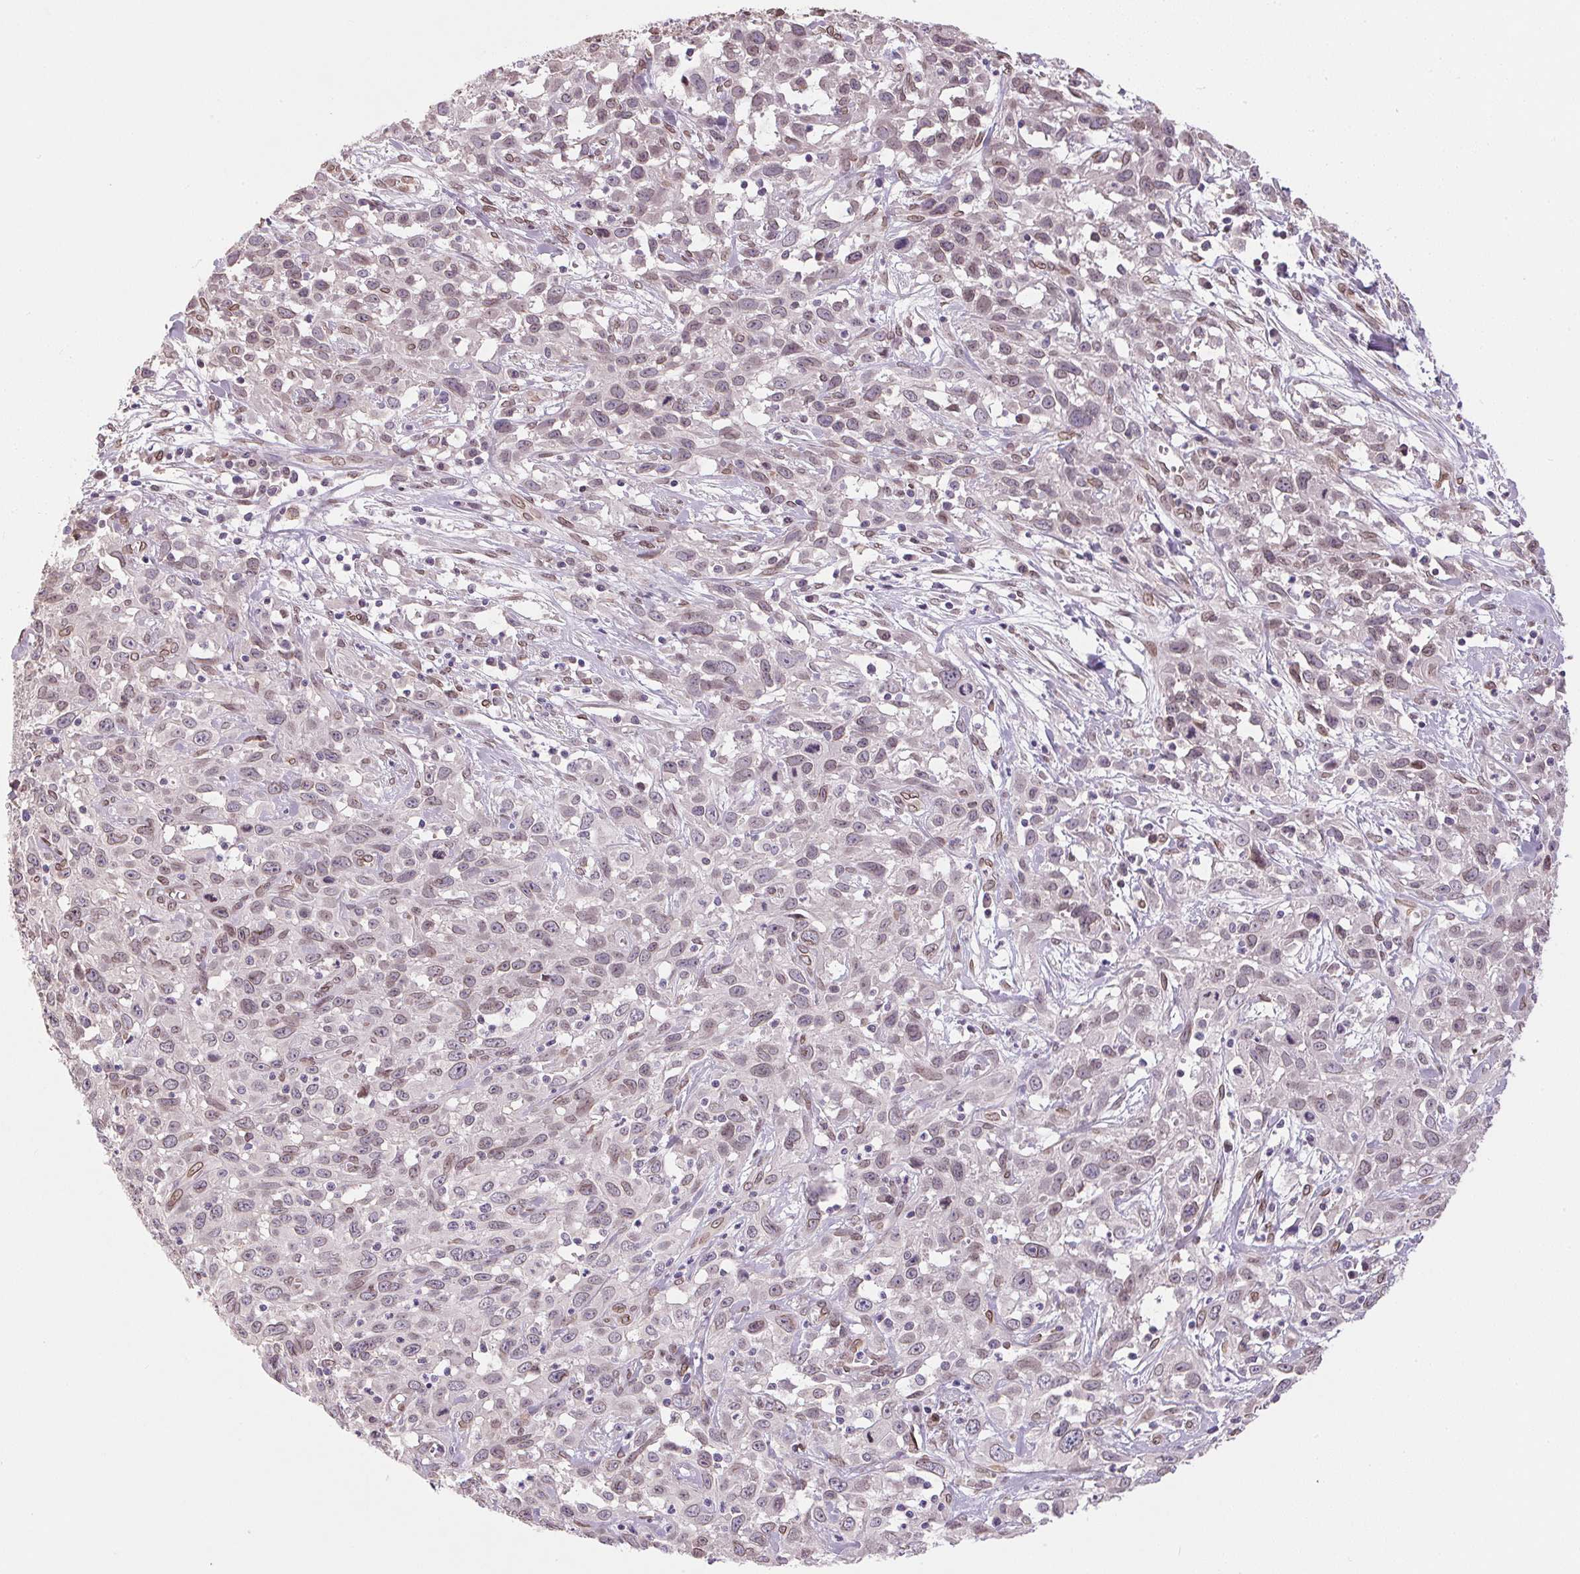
{"staining": {"intensity": "weak", "quantity": "25%-75%", "location": "cytoplasmic/membranous,nuclear"}, "tissue": "cervical cancer", "cell_type": "Tumor cells", "image_type": "cancer", "snomed": [{"axis": "morphology", "description": "Squamous cell carcinoma, NOS"}, {"axis": "topography", "description": "Cervix"}], "caption": "Approximately 25%-75% of tumor cells in cervical cancer (squamous cell carcinoma) show weak cytoplasmic/membranous and nuclear protein expression as visualized by brown immunohistochemical staining.", "gene": "TMEM175", "patient": {"sex": "female", "age": 38}}